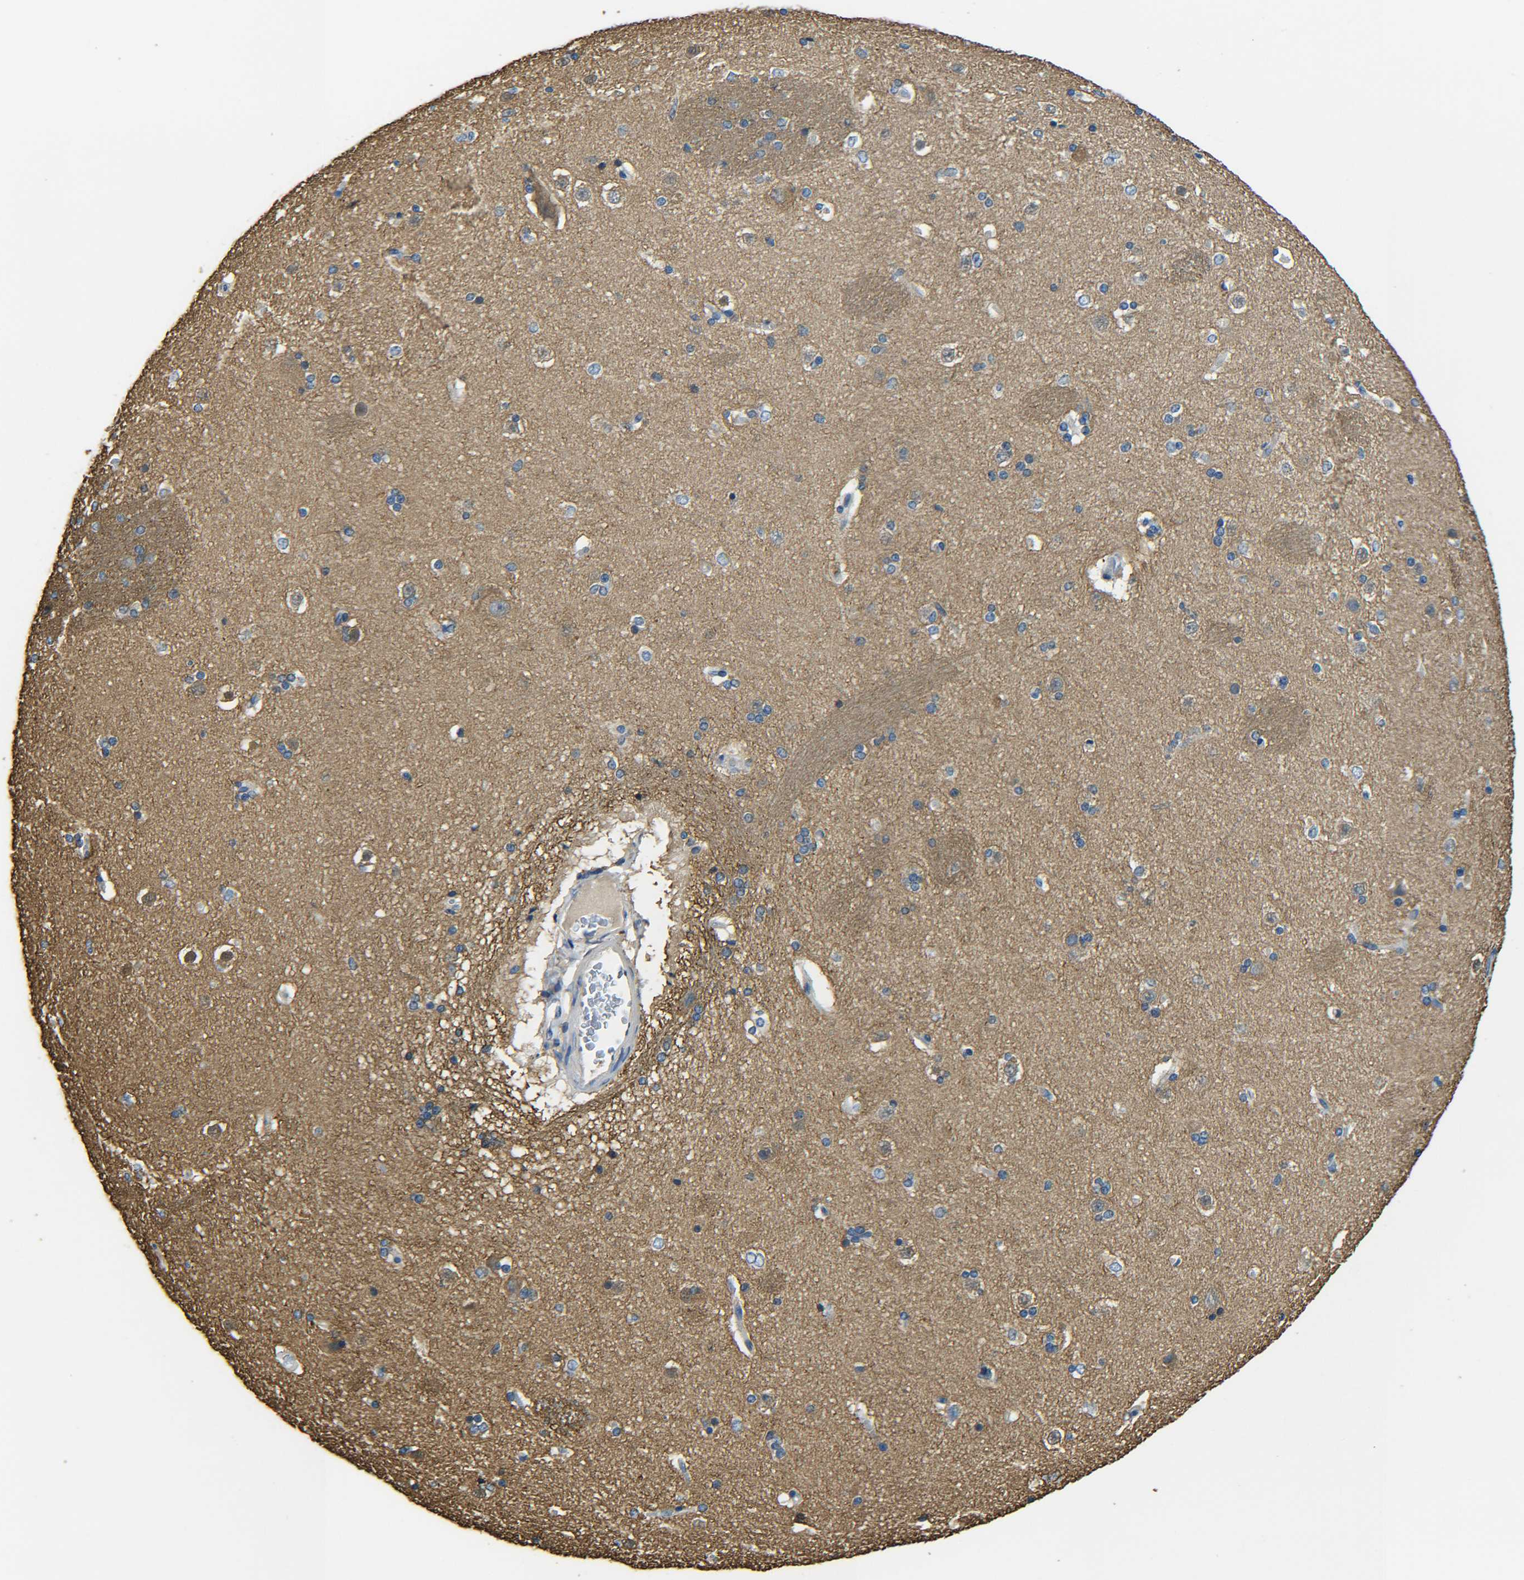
{"staining": {"intensity": "negative", "quantity": "none", "location": "none"}, "tissue": "caudate", "cell_type": "Glial cells", "image_type": "normal", "snomed": [{"axis": "morphology", "description": "Normal tissue, NOS"}, {"axis": "topography", "description": "Lateral ventricle wall"}], "caption": "This is an immunohistochemistry (IHC) micrograph of normal caudate. There is no expression in glial cells.", "gene": "TUBB", "patient": {"sex": "female", "age": 19}}